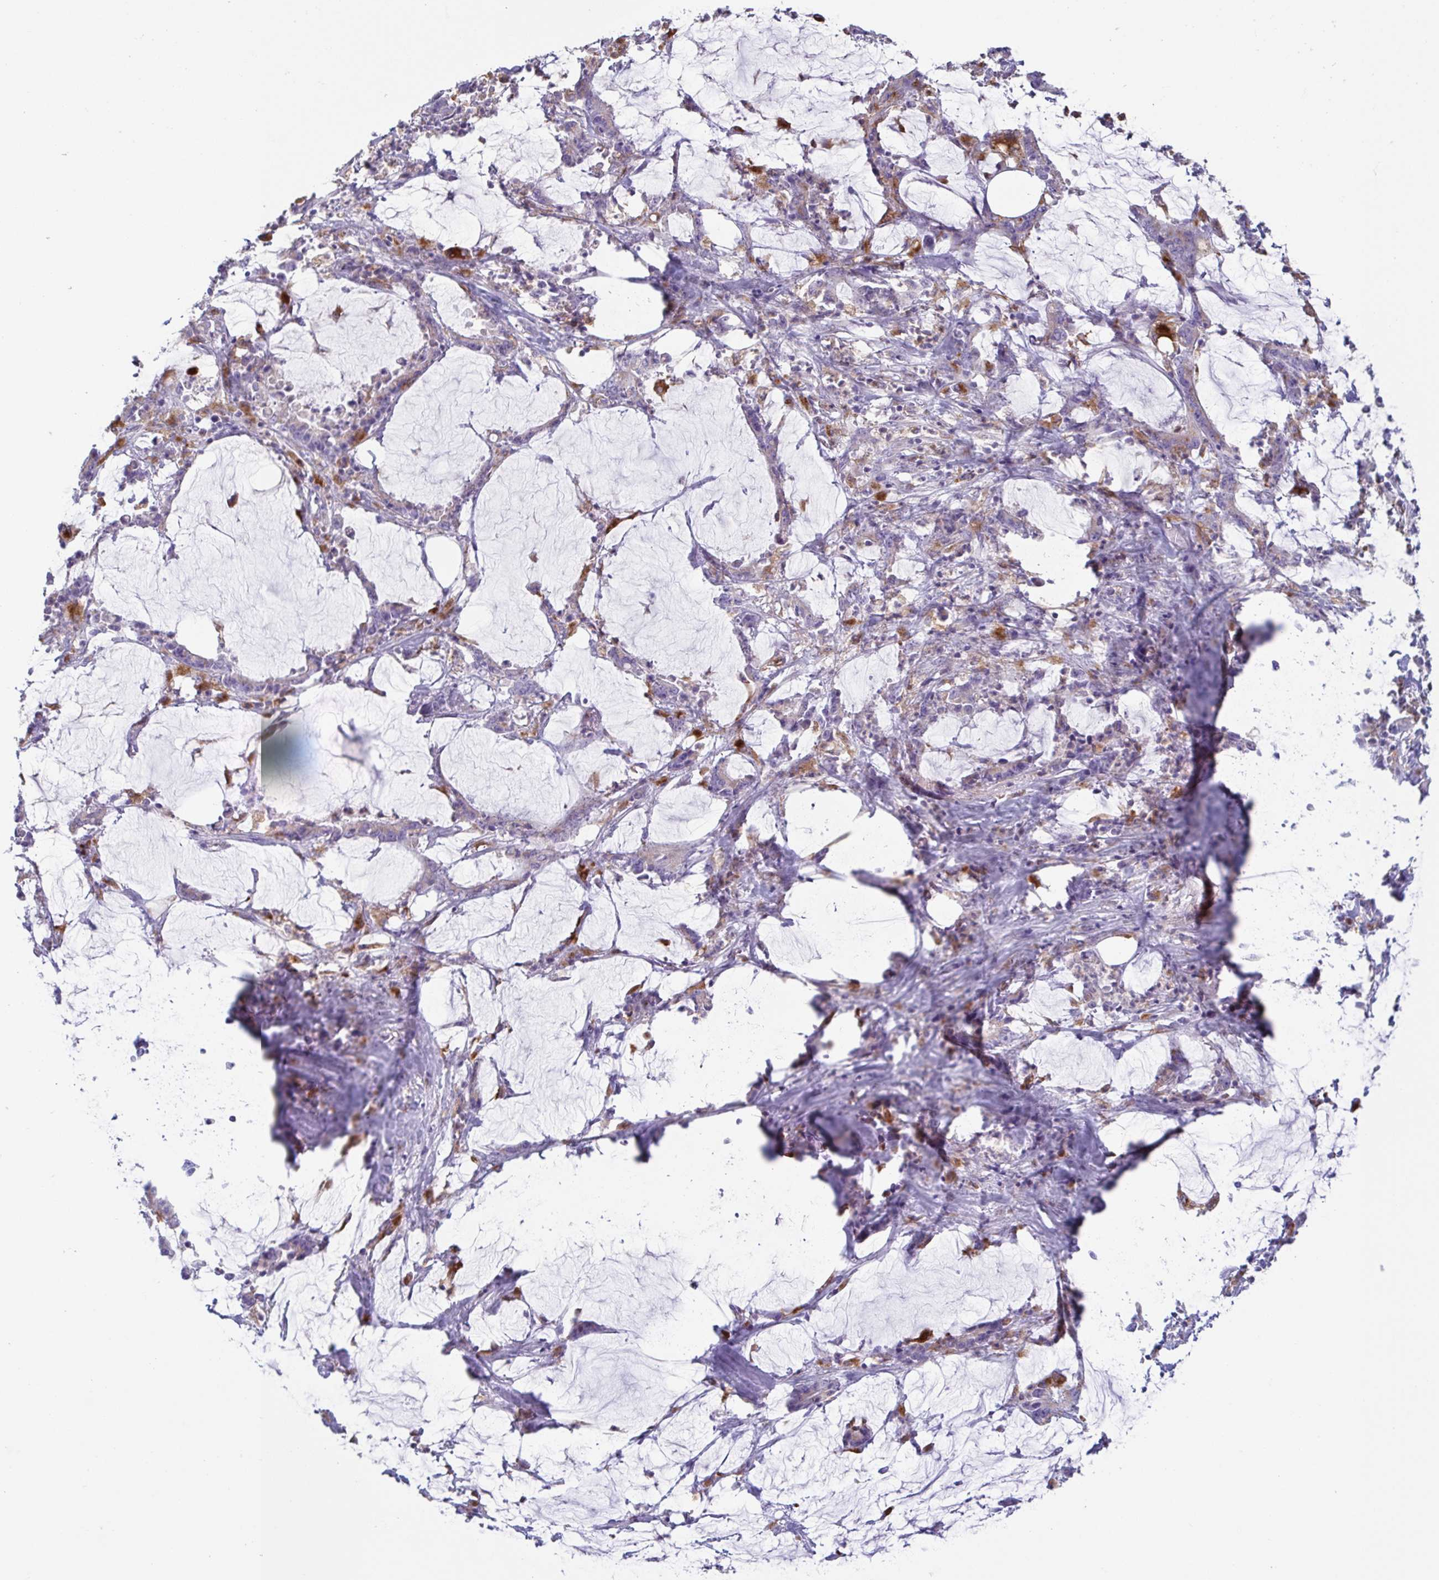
{"staining": {"intensity": "strong", "quantity": "<25%", "location": "cytoplasmic/membranous"}, "tissue": "stomach cancer", "cell_type": "Tumor cells", "image_type": "cancer", "snomed": [{"axis": "morphology", "description": "Adenocarcinoma, NOS"}, {"axis": "topography", "description": "Stomach, upper"}], "caption": "A histopathology image of stomach cancer (adenocarcinoma) stained for a protein demonstrates strong cytoplasmic/membranous brown staining in tumor cells. The staining is performed using DAB (3,3'-diaminobenzidine) brown chromogen to label protein expression. The nuclei are counter-stained blue using hematoxylin.", "gene": "ATP6V1G2", "patient": {"sex": "male", "age": 68}}